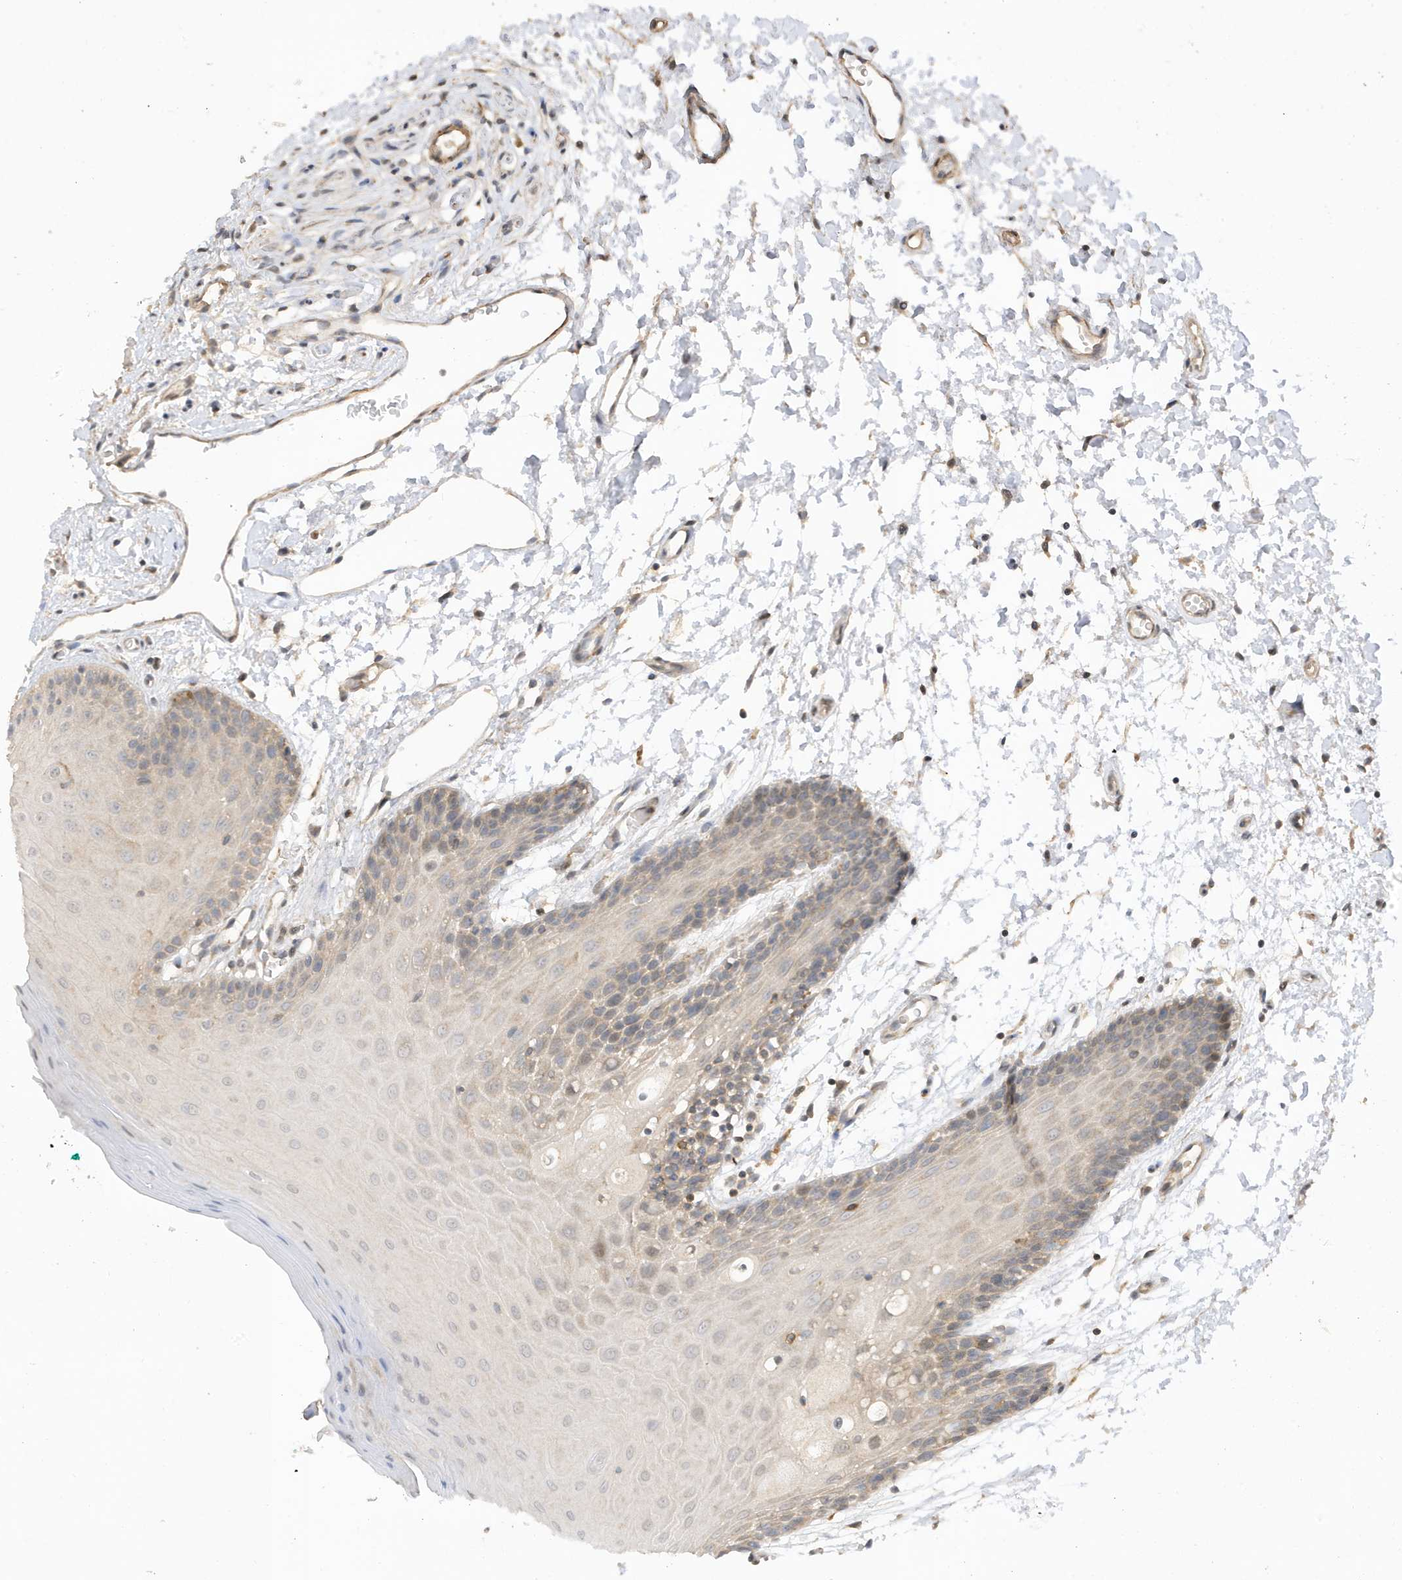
{"staining": {"intensity": "weak", "quantity": "<25%", "location": "cytoplasmic/membranous,nuclear"}, "tissue": "oral mucosa", "cell_type": "Squamous epithelial cells", "image_type": "normal", "snomed": [{"axis": "morphology", "description": "Normal tissue, NOS"}, {"axis": "topography", "description": "Skeletal muscle"}, {"axis": "topography", "description": "Oral tissue"}, {"axis": "topography", "description": "Salivary gland"}, {"axis": "topography", "description": "Peripheral nerve tissue"}], "caption": "A micrograph of oral mucosa stained for a protein reveals no brown staining in squamous epithelial cells. (Brightfield microscopy of DAB immunohistochemistry (IHC) at high magnification).", "gene": "TAB3", "patient": {"sex": "male", "age": 54}}